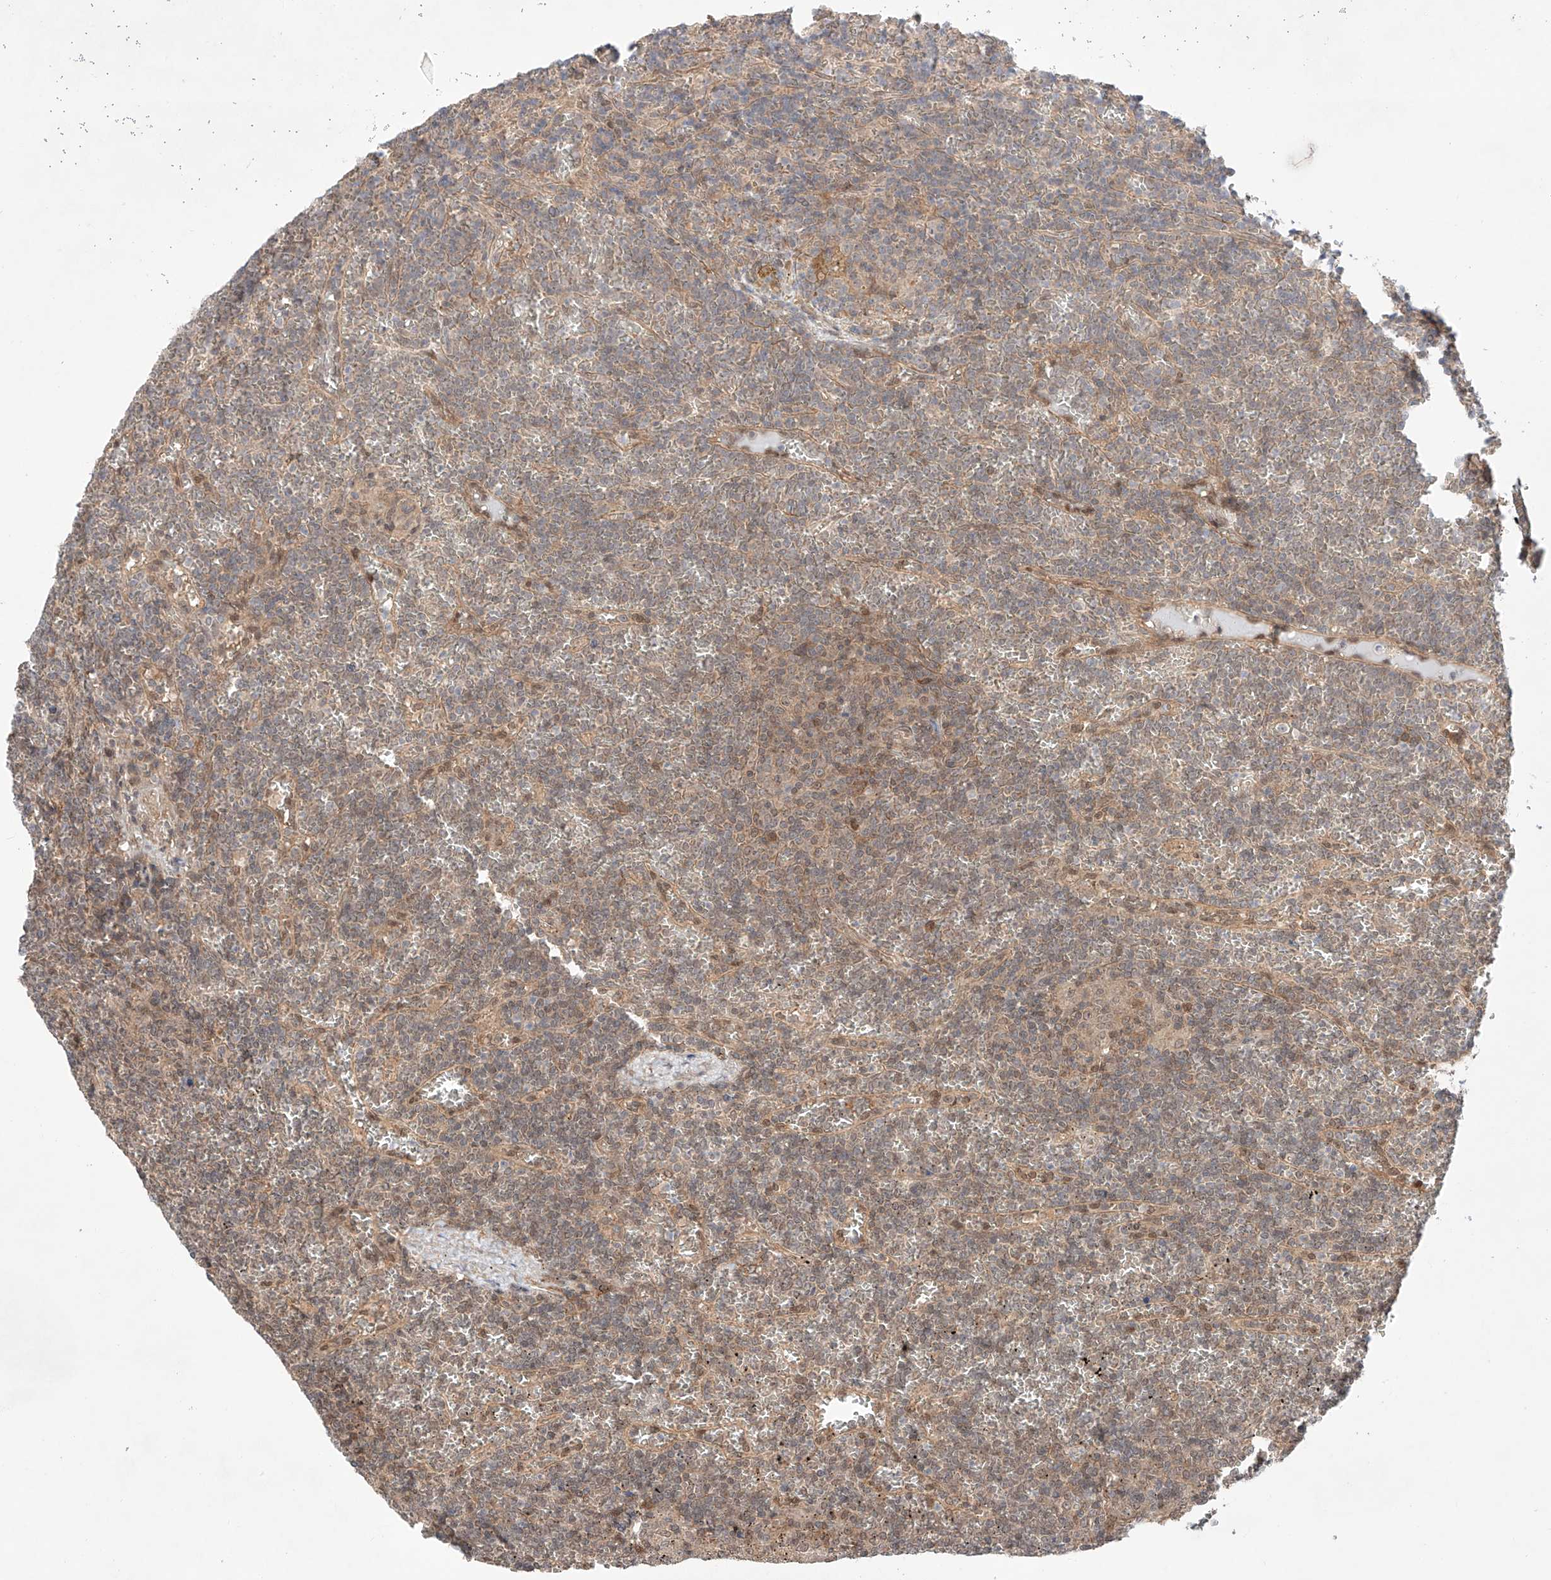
{"staining": {"intensity": "weak", "quantity": "<25%", "location": "cytoplasmic/membranous"}, "tissue": "lymphoma", "cell_type": "Tumor cells", "image_type": "cancer", "snomed": [{"axis": "morphology", "description": "Malignant lymphoma, non-Hodgkin's type, Low grade"}, {"axis": "topography", "description": "Spleen"}], "caption": "An IHC photomicrograph of lymphoma is shown. There is no staining in tumor cells of lymphoma.", "gene": "TSR2", "patient": {"sex": "female", "age": 19}}